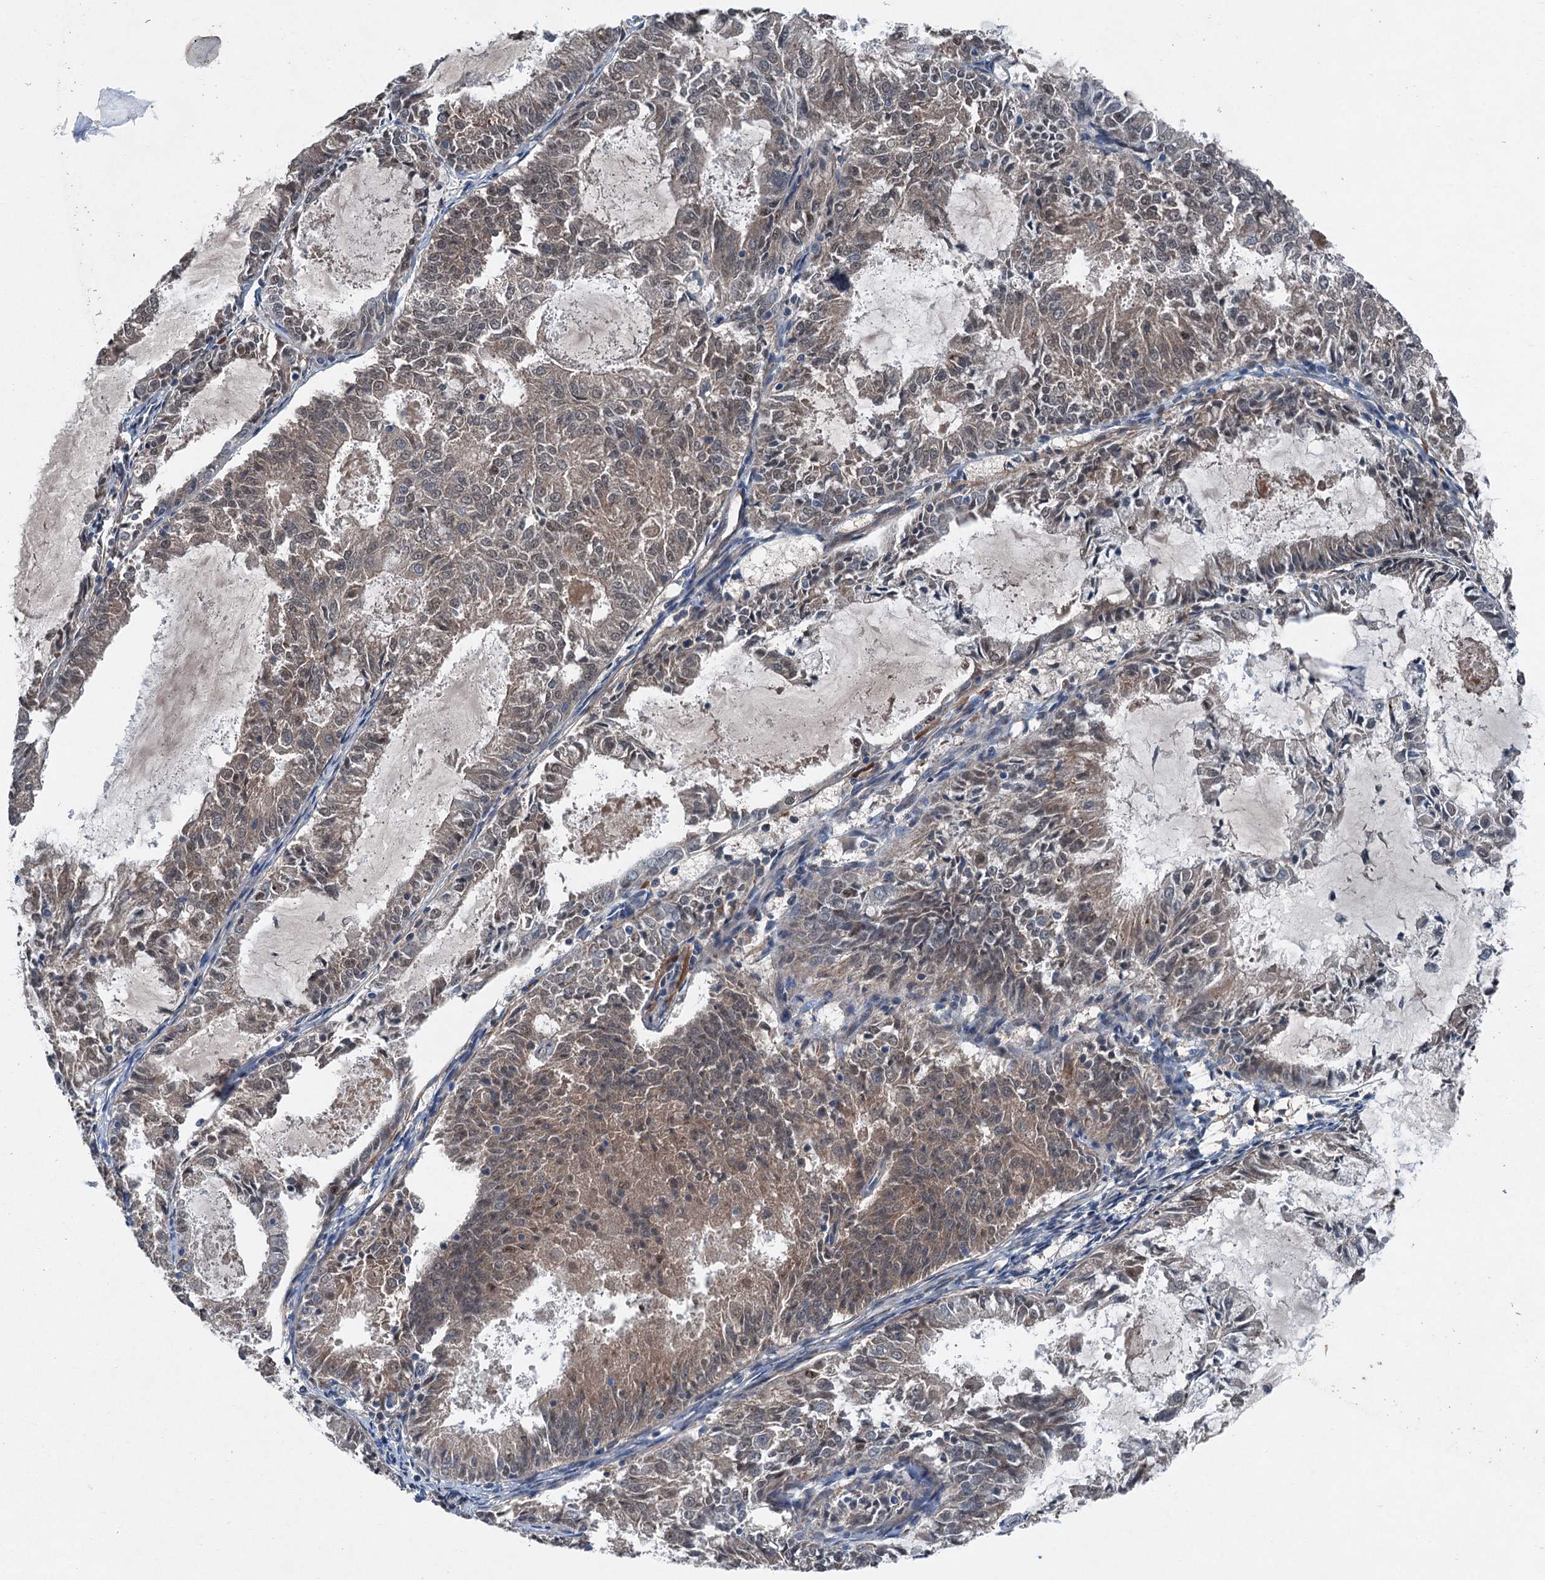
{"staining": {"intensity": "weak", "quantity": "25%-75%", "location": "cytoplasmic/membranous,nuclear"}, "tissue": "endometrial cancer", "cell_type": "Tumor cells", "image_type": "cancer", "snomed": [{"axis": "morphology", "description": "Adenocarcinoma, NOS"}, {"axis": "topography", "description": "Endometrium"}], "caption": "Immunohistochemistry (IHC) image of neoplastic tissue: human endometrial cancer stained using IHC exhibits low levels of weak protein expression localized specifically in the cytoplasmic/membranous and nuclear of tumor cells, appearing as a cytoplasmic/membranous and nuclear brown color.", "gene": "SLC2A10", "patient": {"sex": "female", "age": 57}}